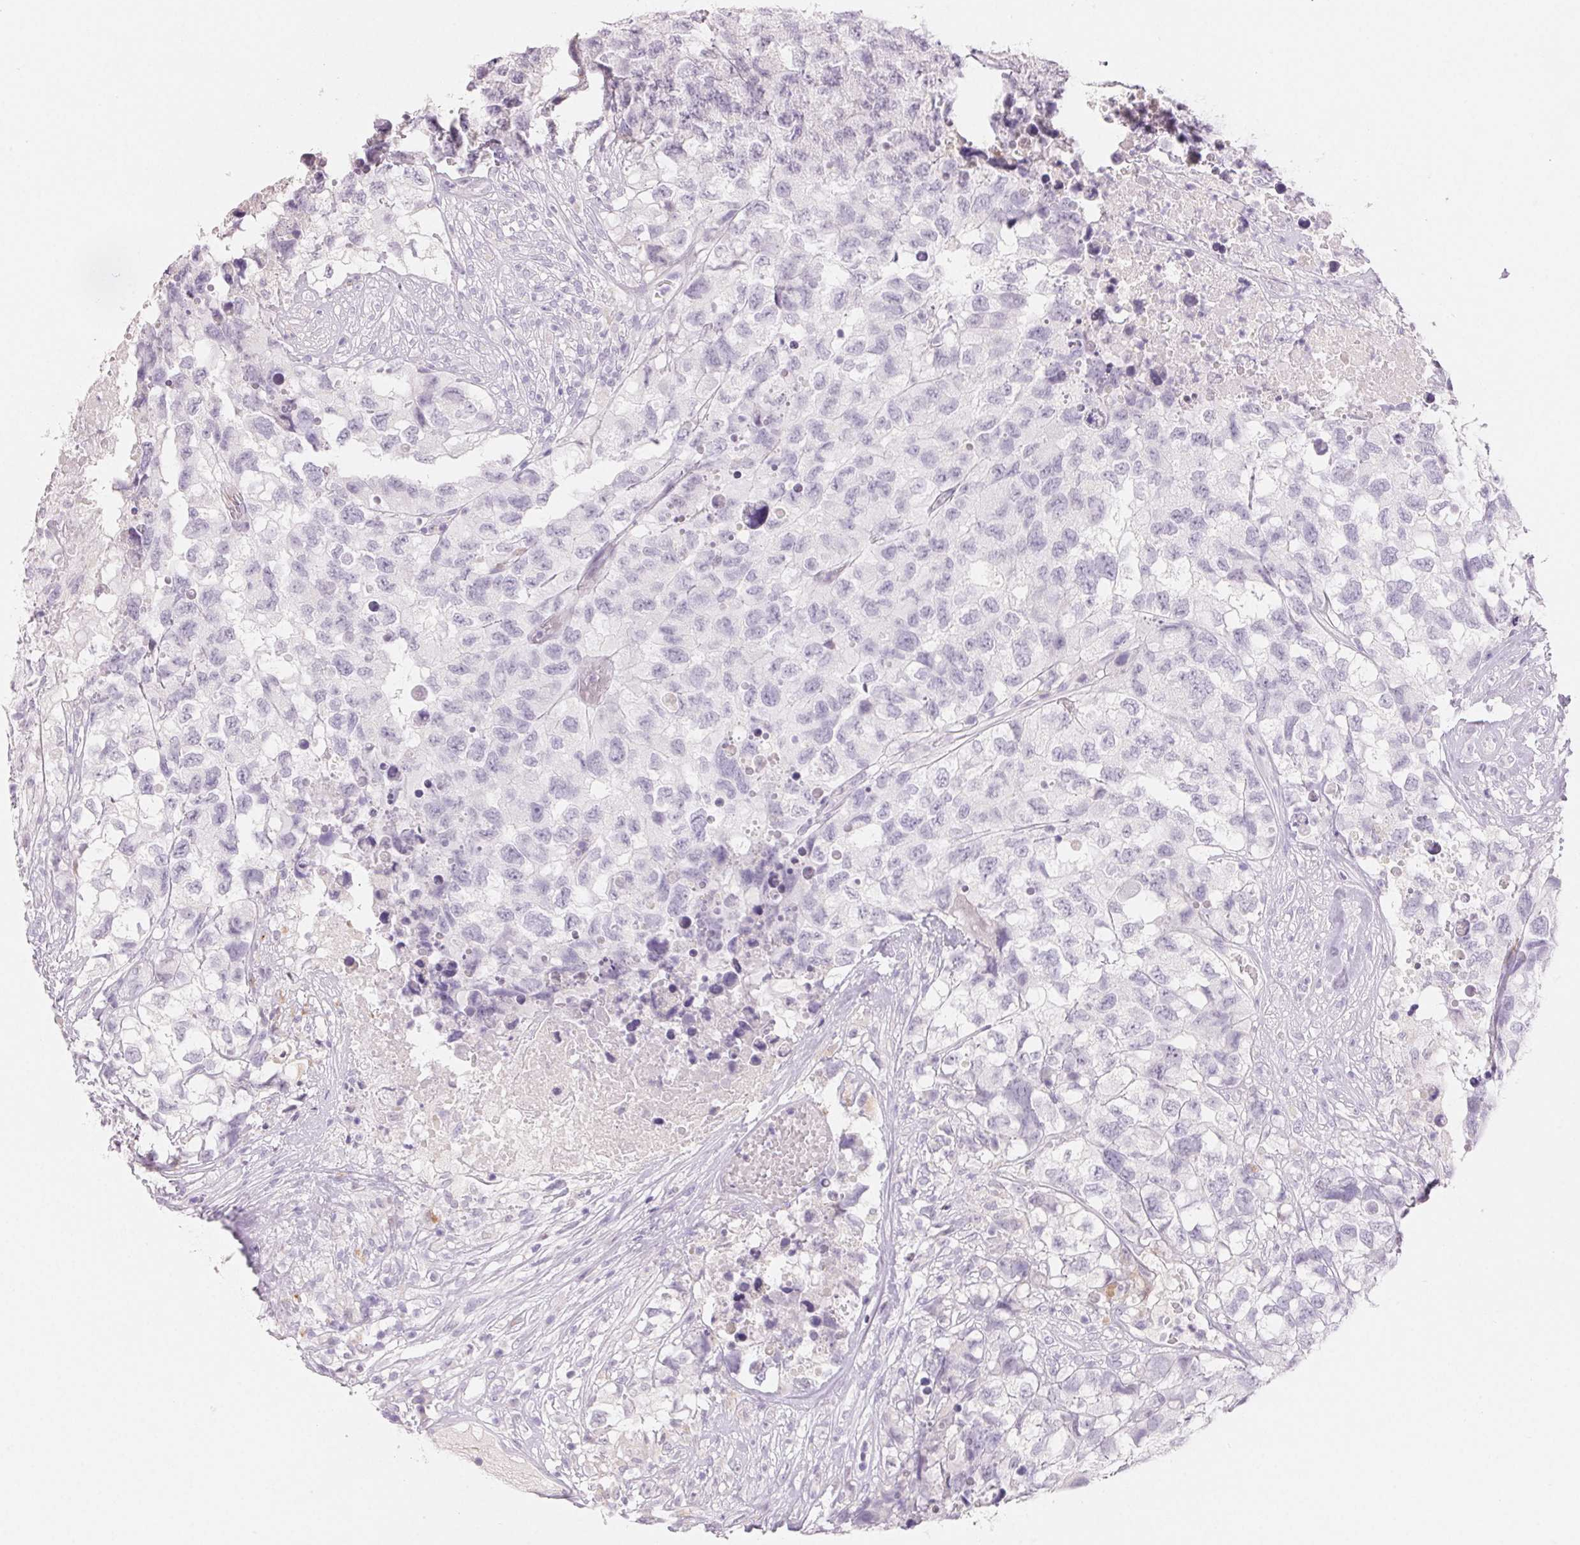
{"staining": {"intensity": "negative", "quantity": "none", "location": "none"}, "tissue": "testis cancer", "cell_type": "Tumor cells", "image_type": "cancer", "snomed": [{"axis": "morphology", "description": "Carcinoma, Embryonal, NOS"}, {"axis": "topography", "description": "Testis"}], "caption": "The histopathology image displays no staining of tumor cells in embryonal carcinoma (testis). Brightfield microscopy of immunohistochemistry stained with DAB (brown) and hematoxylin (blue), captured at high magnification.", "gene": "BPIFB2", "patient": {"sex": "male", "age": 83}}